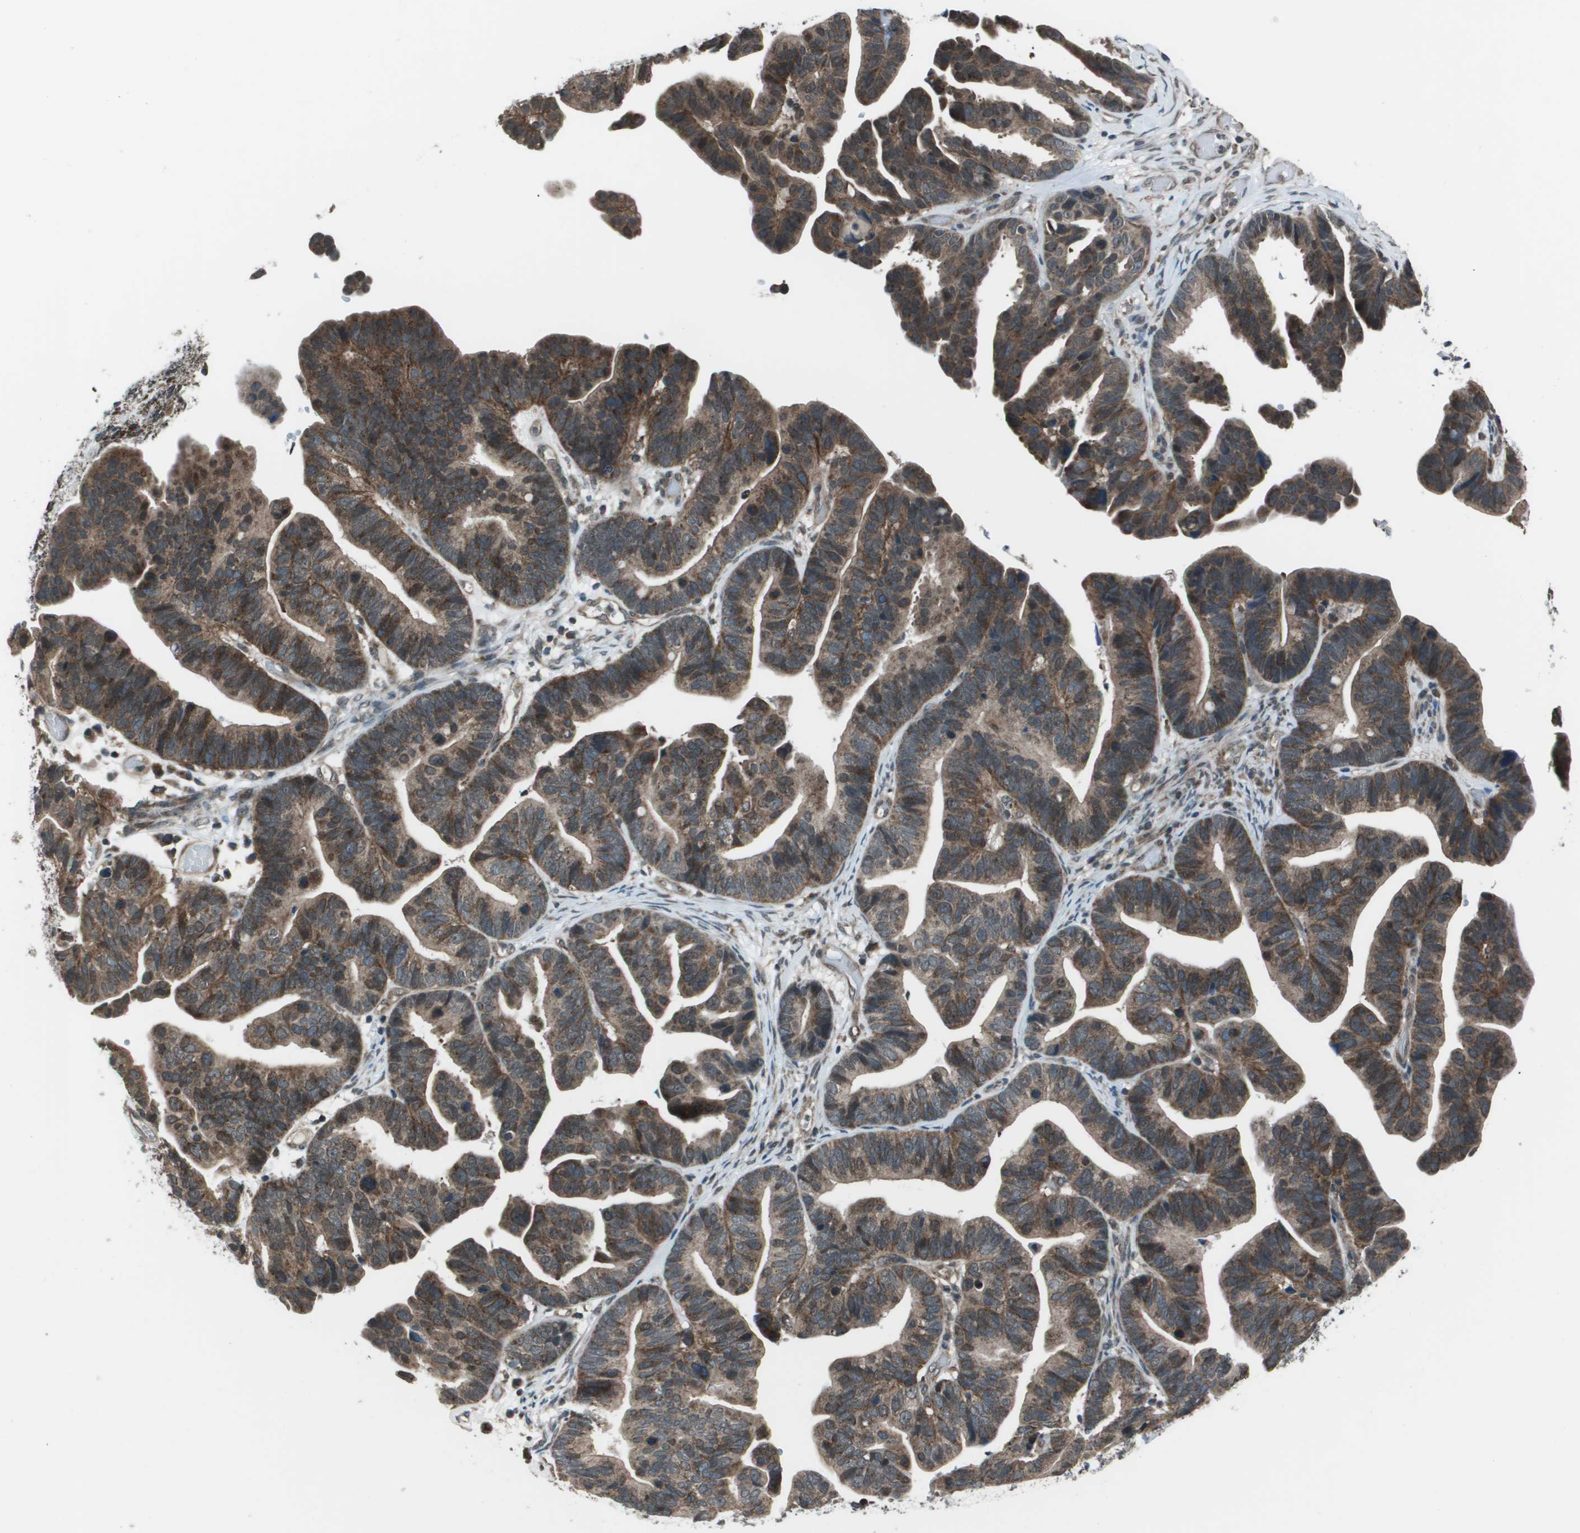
{"staining": {"intensity": "moderate", "quantity": ">75%", "location": "cytoplasmic/membranous"}, "tissue": "ovarian cancer", "cell_type": "Tumor cells", "image_type": "cancer", "snomed": [{"axis": "morphology", "description": "Cystadenocarcinoma, serous, NOS"}, {"axis": "topography", "description": "Ovary"}], "caption": "IHC (DAB) staining of ovarian serous cystadenocarcinoma shows moderate cytoplasmic/membranous protein expression in about >75% of tumor cells. (DAB (3,3'-diaminobenzidine) = brown stain, brightfield microscopy at high magnification).", "gene": "PPFIA1", "patient": {"sex": "female", "age": 56}}